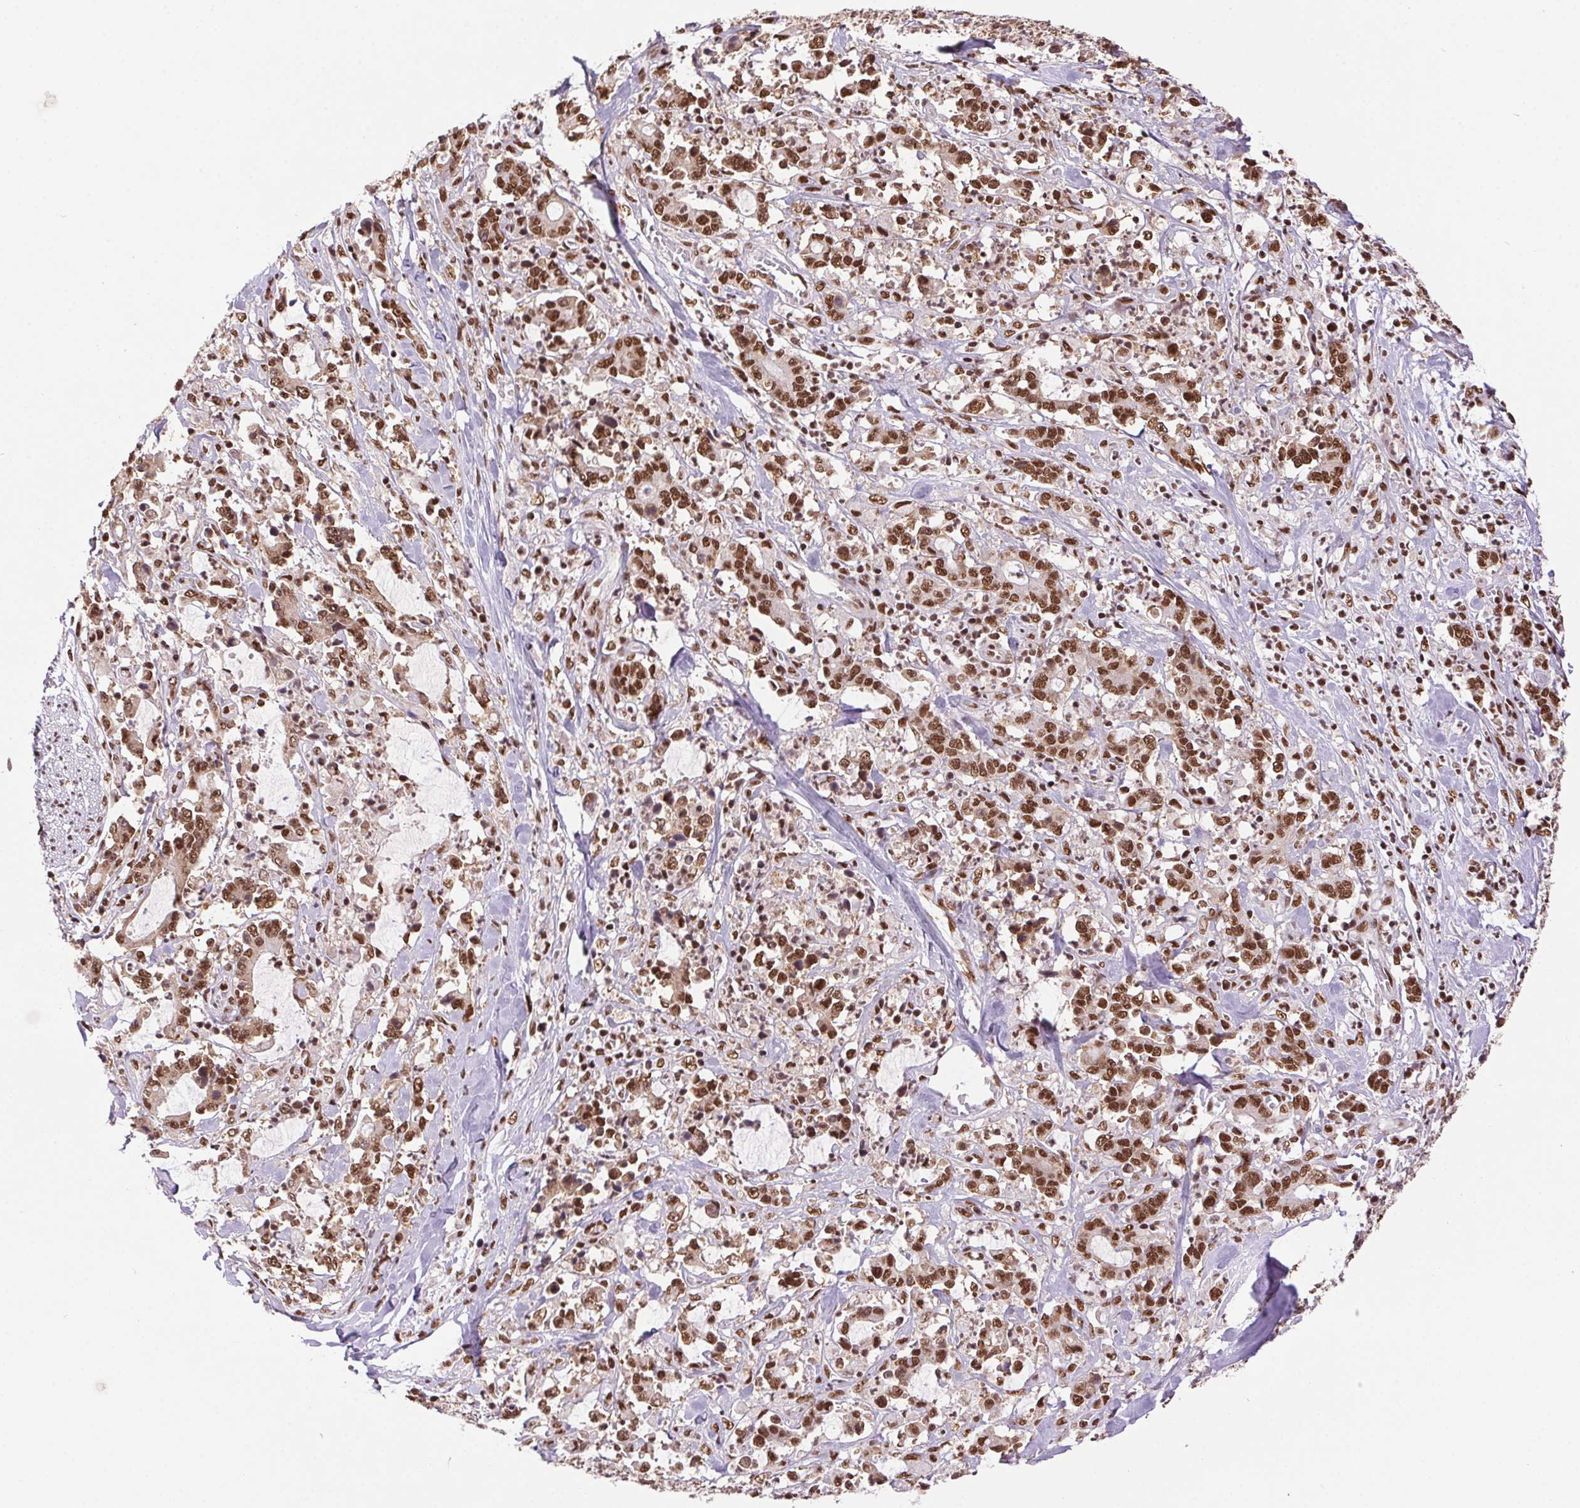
{"staining": {"intensity": "moderate", "quantity": ">75%", "location": "nuclear"}, "tissue": "stomach cancer", "cell_type": "Tumor cells", "image_type": "cancer", "snomed": [{"axis": "morphology", "description": "Adenocarcinoma, NOS"}, {"axis": "topography", "description": "Stomach, upper"}], "caption": "A photomicrograph of adenocarcinoma (stomach) stained for a protein displays moderate nuclear brown staining in tumor cells.", "gene": "ZNF207", "patient": {"sex": "male", "age": 68}}